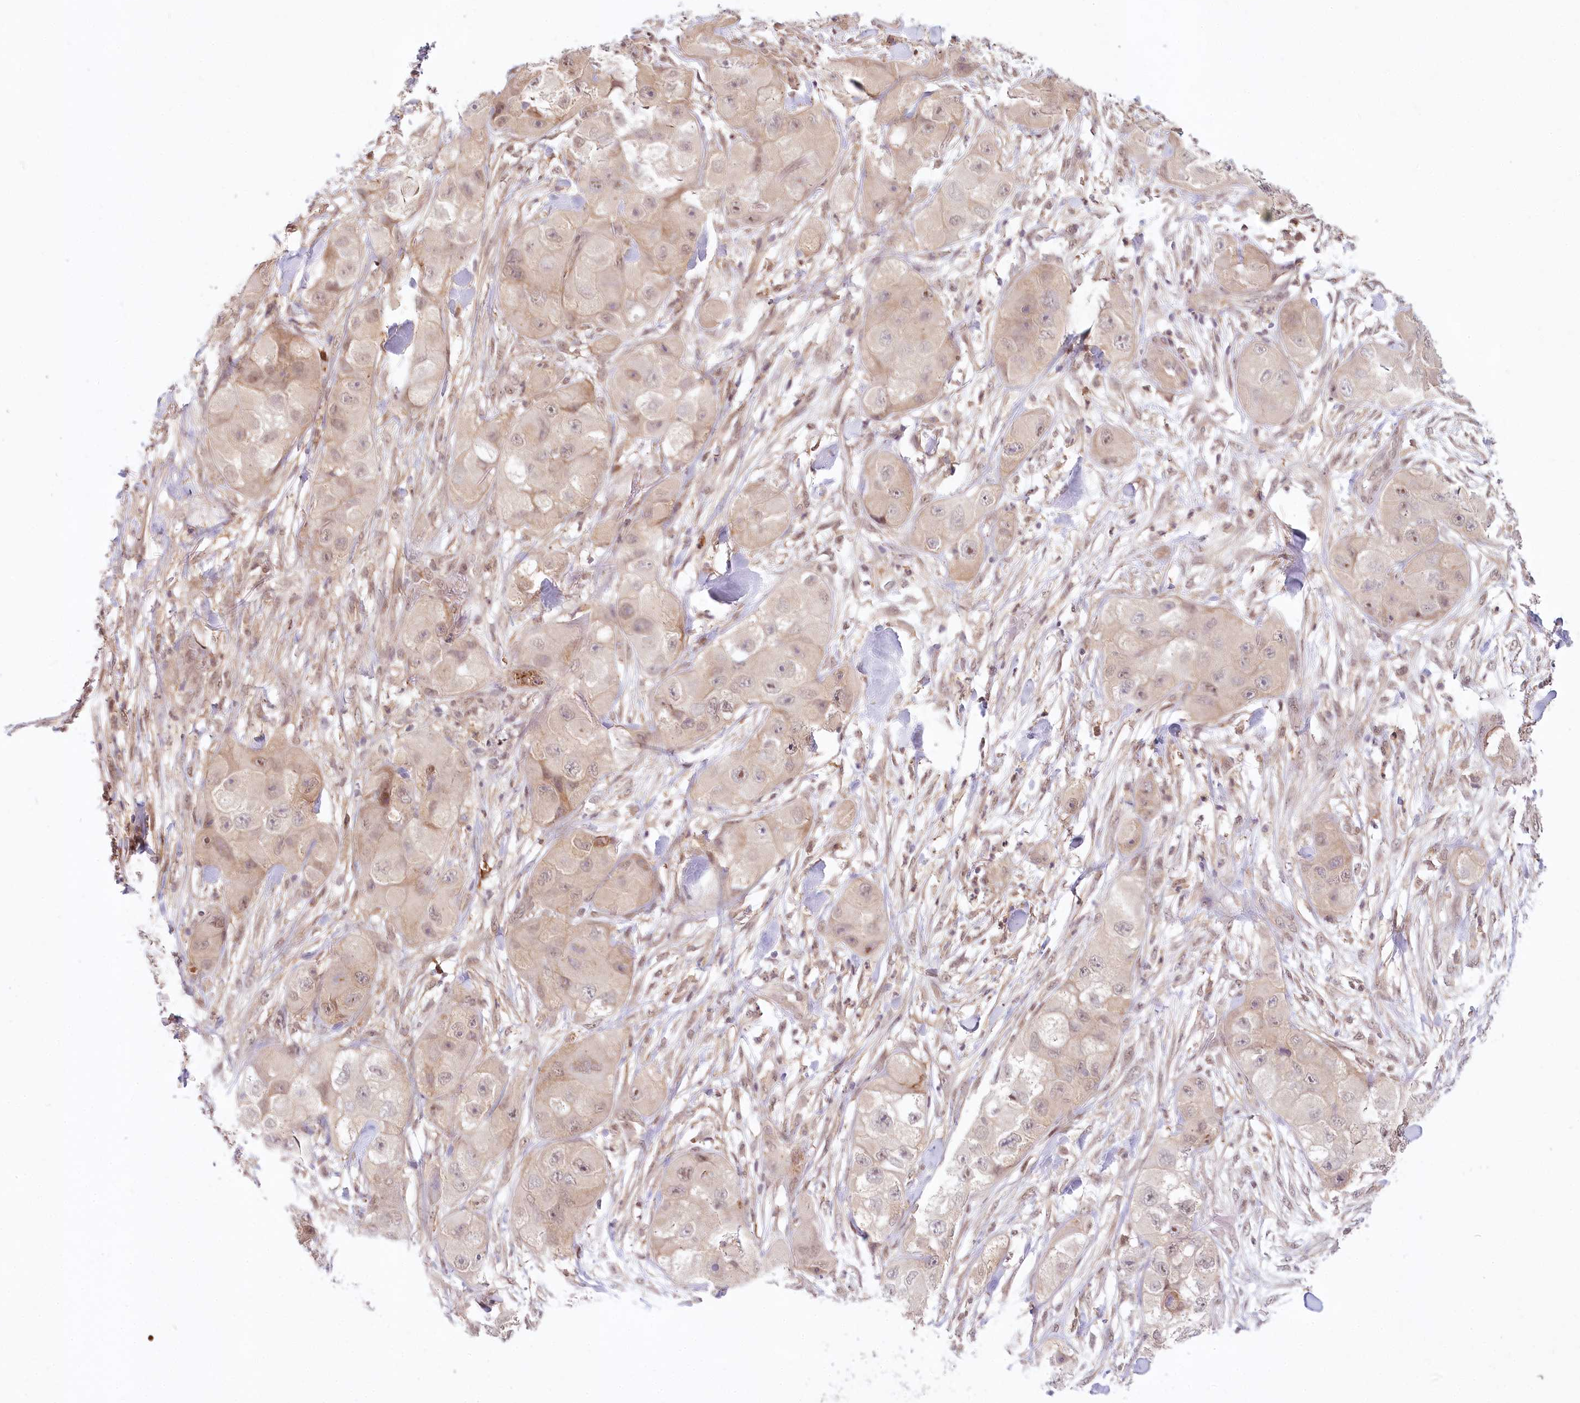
{"staining": {"intensity": "weak", "quantity": "<25%", "location": "nuclear"}, "tissue": "skin cancer", "cell_type": "Tumor cells", "image_type": "cancer", "snomed": [{"axis": "morphology", "description": "Squamous cell carcinoma, NOS"}, {"axis": "topography", "description": "Skin"}, {"axis": "topography", "description": "Subcutis"}], "caption": "The photomicrograph displays no significant staining in tumor cells of skin squamous cell carcinoma.", "gene": "TUBGCP2", "patient": {"sex": "male", "age": 73}}